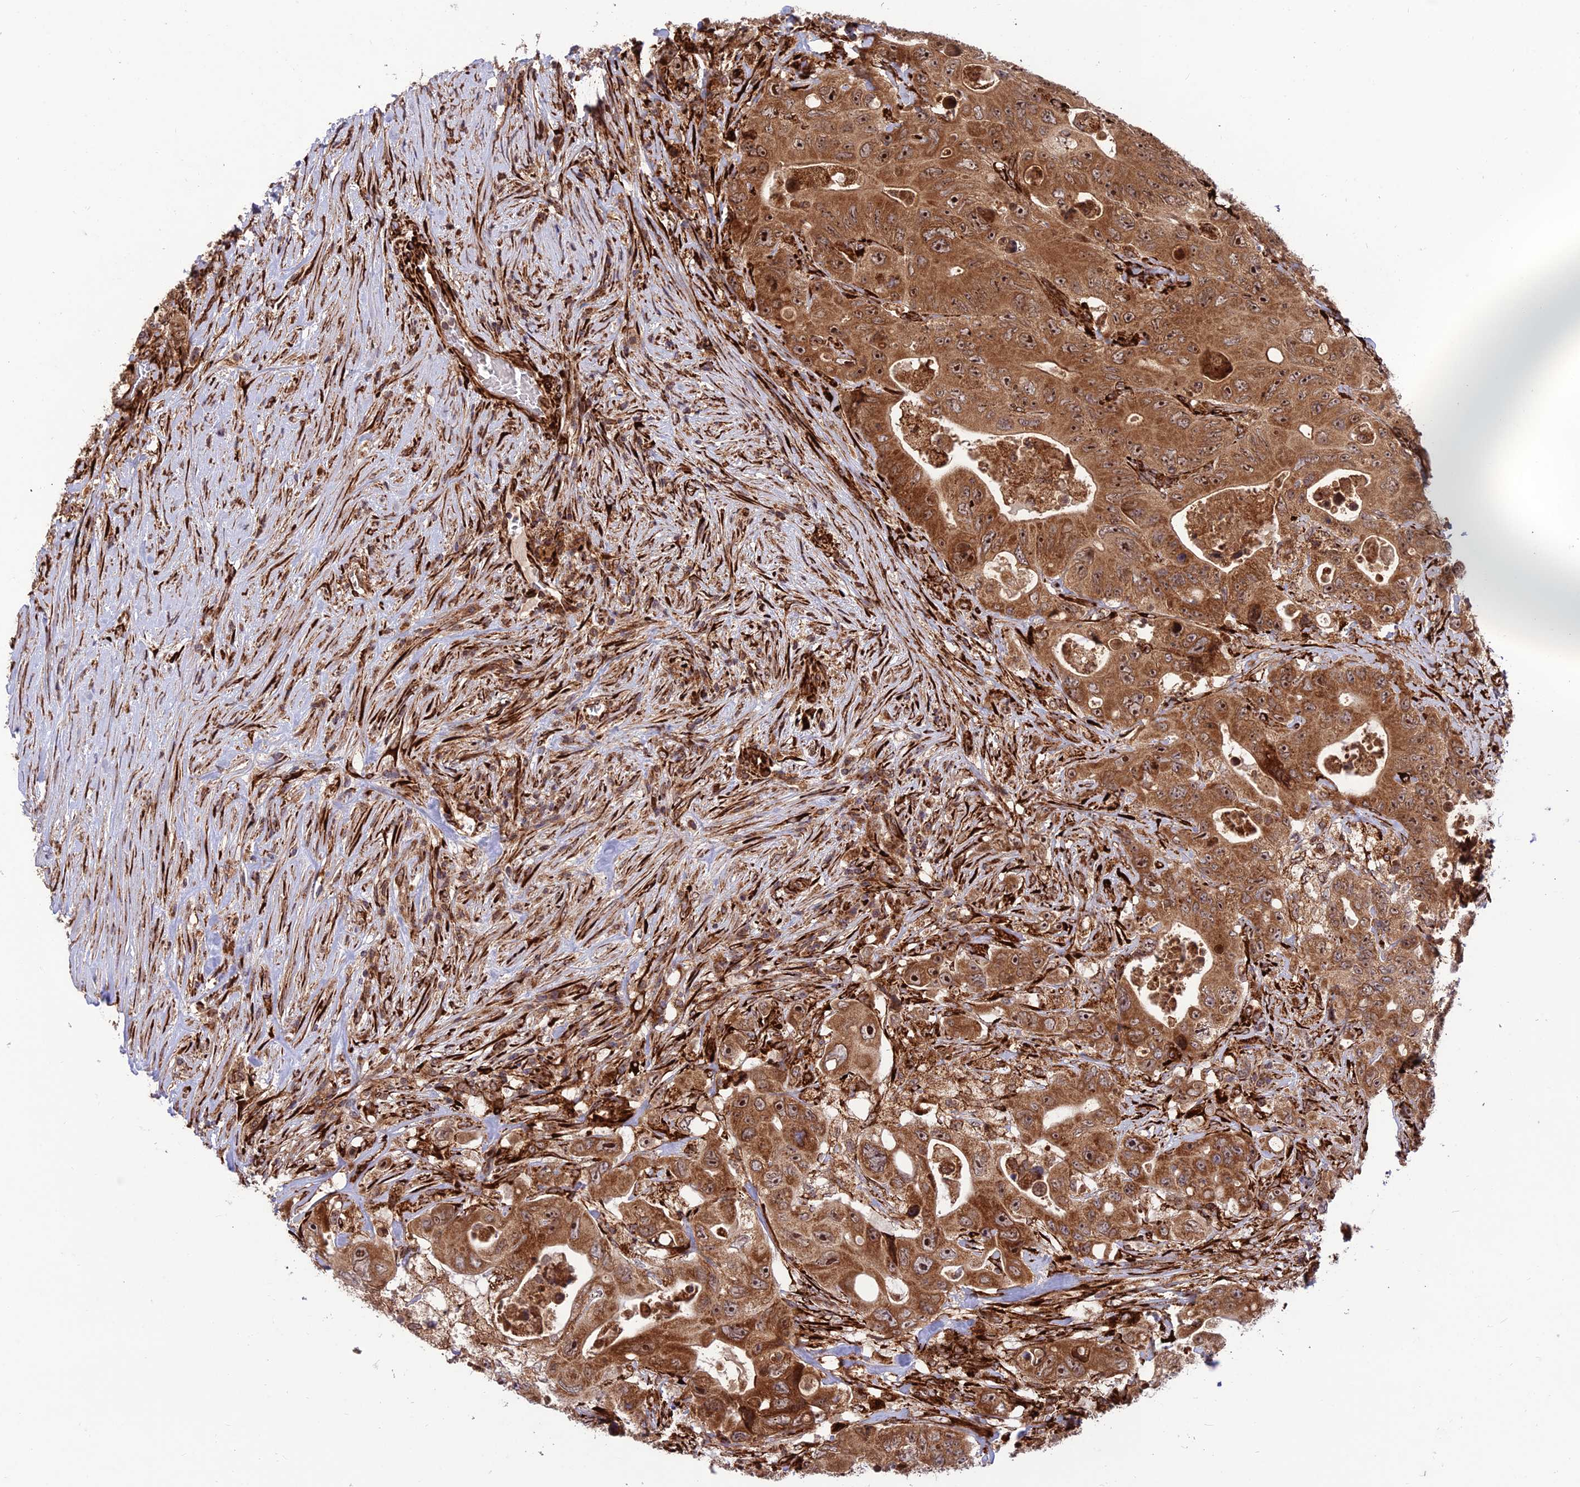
{"staining": {"intensity": "strong", "quantity": ">75%", "location": "cytoplasmic/membranous,nuclear"}, "tissue": "colorectal cancer", "cell_type": "Tumor cells", "image_type": "cancer", "snomed": [{"axis": "morphology", "description": "Adenocarcinoma, NOS"}, {"axis": "topography", "description": "Colon"}], "caption": "Colorectal adenocarcinoma stained with immunohistochemistry shows strong cytoplasmic/membranous and nuclear expression in approximately >75% of tumor cells.", "gene": "CRTAP", "patient": {"sex": "female", "age": 46}}